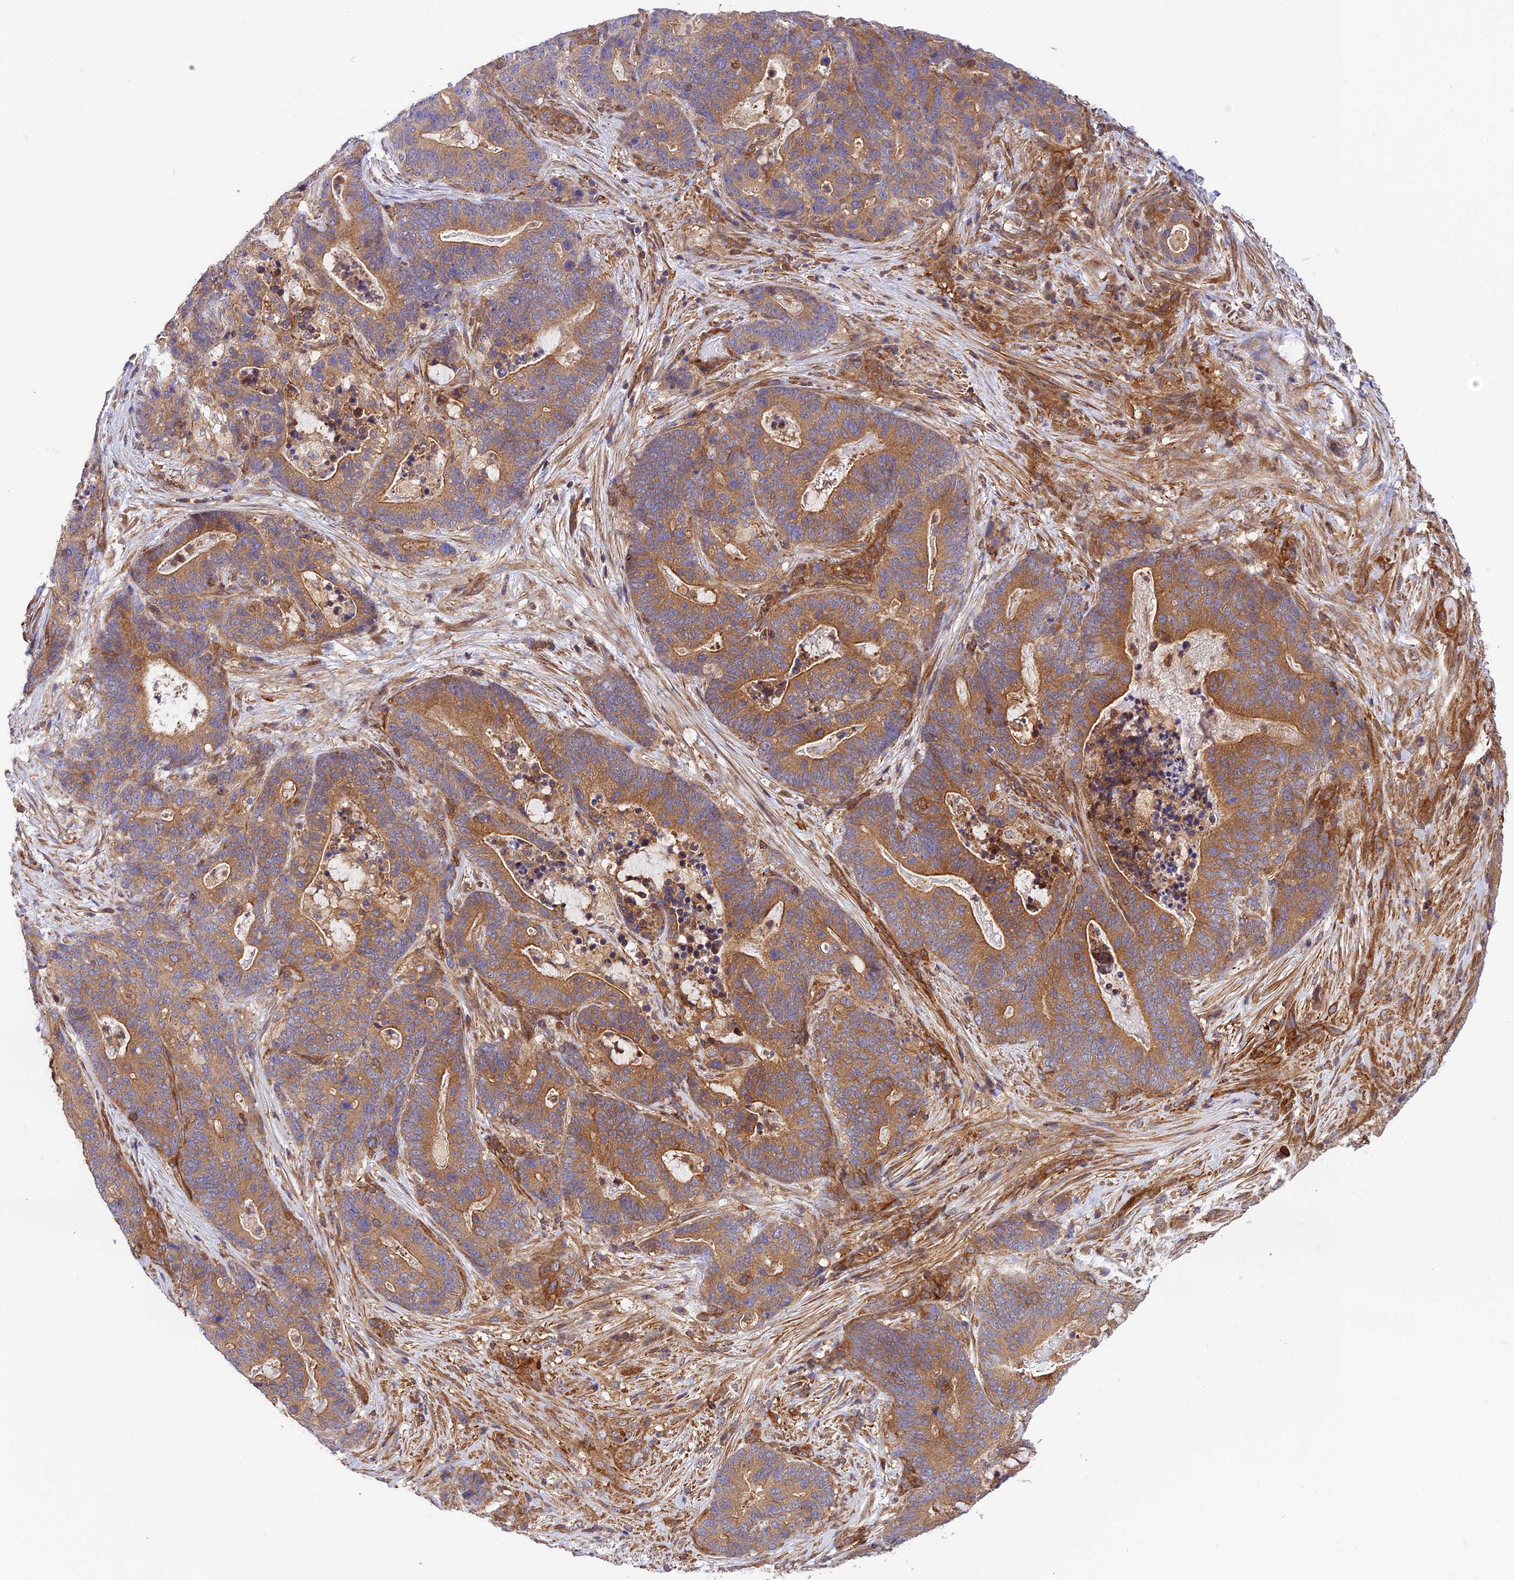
{"staining": {"intensity": "moderate", "quantity": ">75%", "location": "cytoplasmic/membranous"}, "tissue": "stomach cancer", "cell_type": "Tumor cells", "image_type": "cancer", "snomed": [{"axis": "morphology", "description": "Normal tissue, NOS"}, {"axis": "morphology", "description": "Adenocarcinoma, NOS"}, {"axis": "topography", "description": "Stomach"}], "caption": "An image of human stomach cancer stained for a protein demonstrates moderate cytoplasmic/membranous brown staining in tumor cells. The protein is stained brown, and the nuclei are stained in blue (DAB (3,3'-diaminobenzidine) IHC with brightfield microscopy, high magnification).", "gene": "EVI5L", "patient": {"sex": "female", "age": 64}}